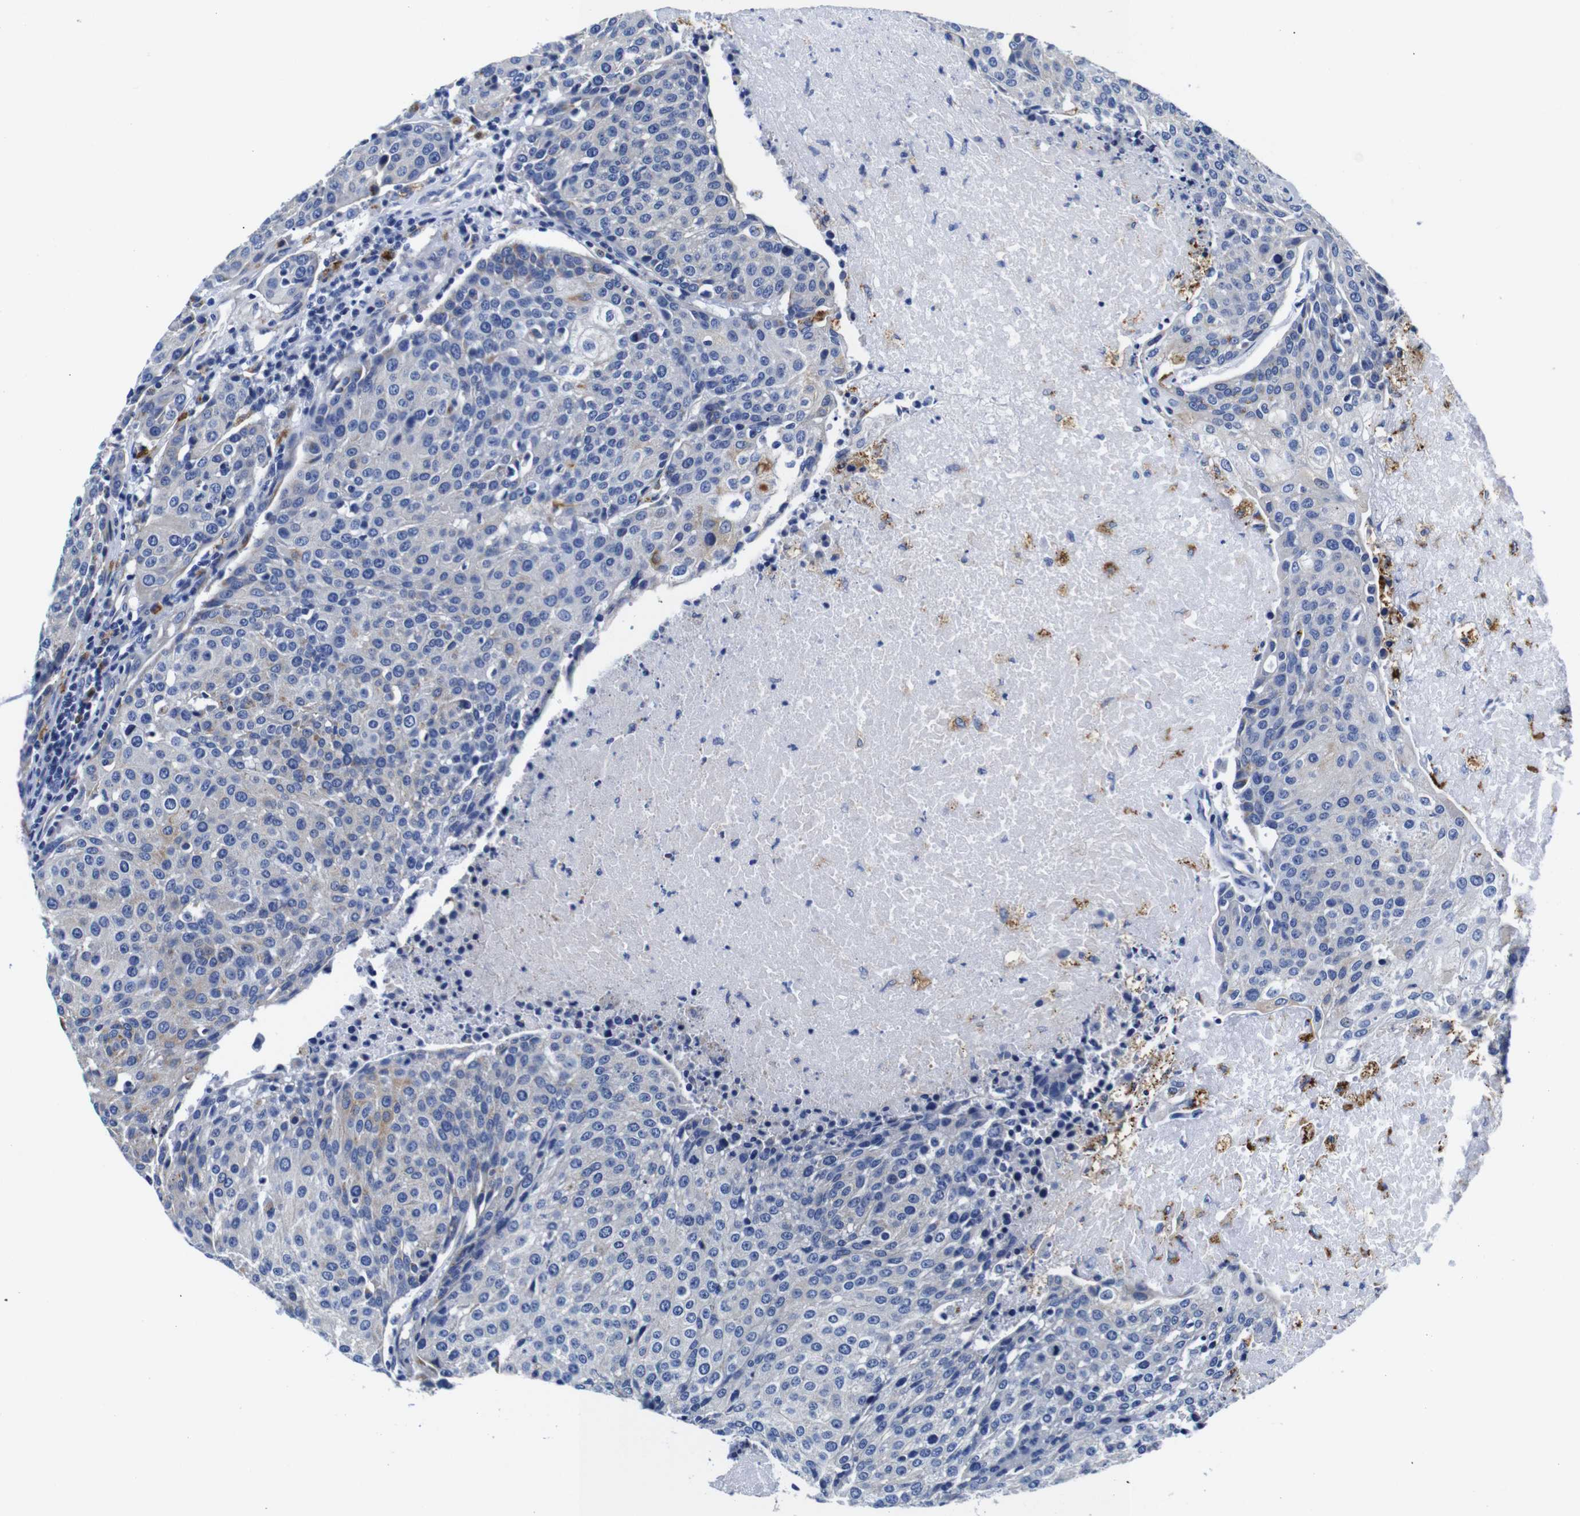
{"staining": {"intensity": "negative", "quantity": "none", "location": "none"}, "tissue": "urothelial cancer", "cell_type": "Tumor cells", "image_type": "cancer", "snomed": [{"axis": "morphology", "description": "Urothelial carcinoma, High grade"}, {"axis": "topography", "description": "Urinary bladder"}], "caption": "An image of urothelial cancer stained for a protein shows no brown staining in tumor cells.", "gene": "GIMAP2", "patient": {"sex": "female", "age": 85}}